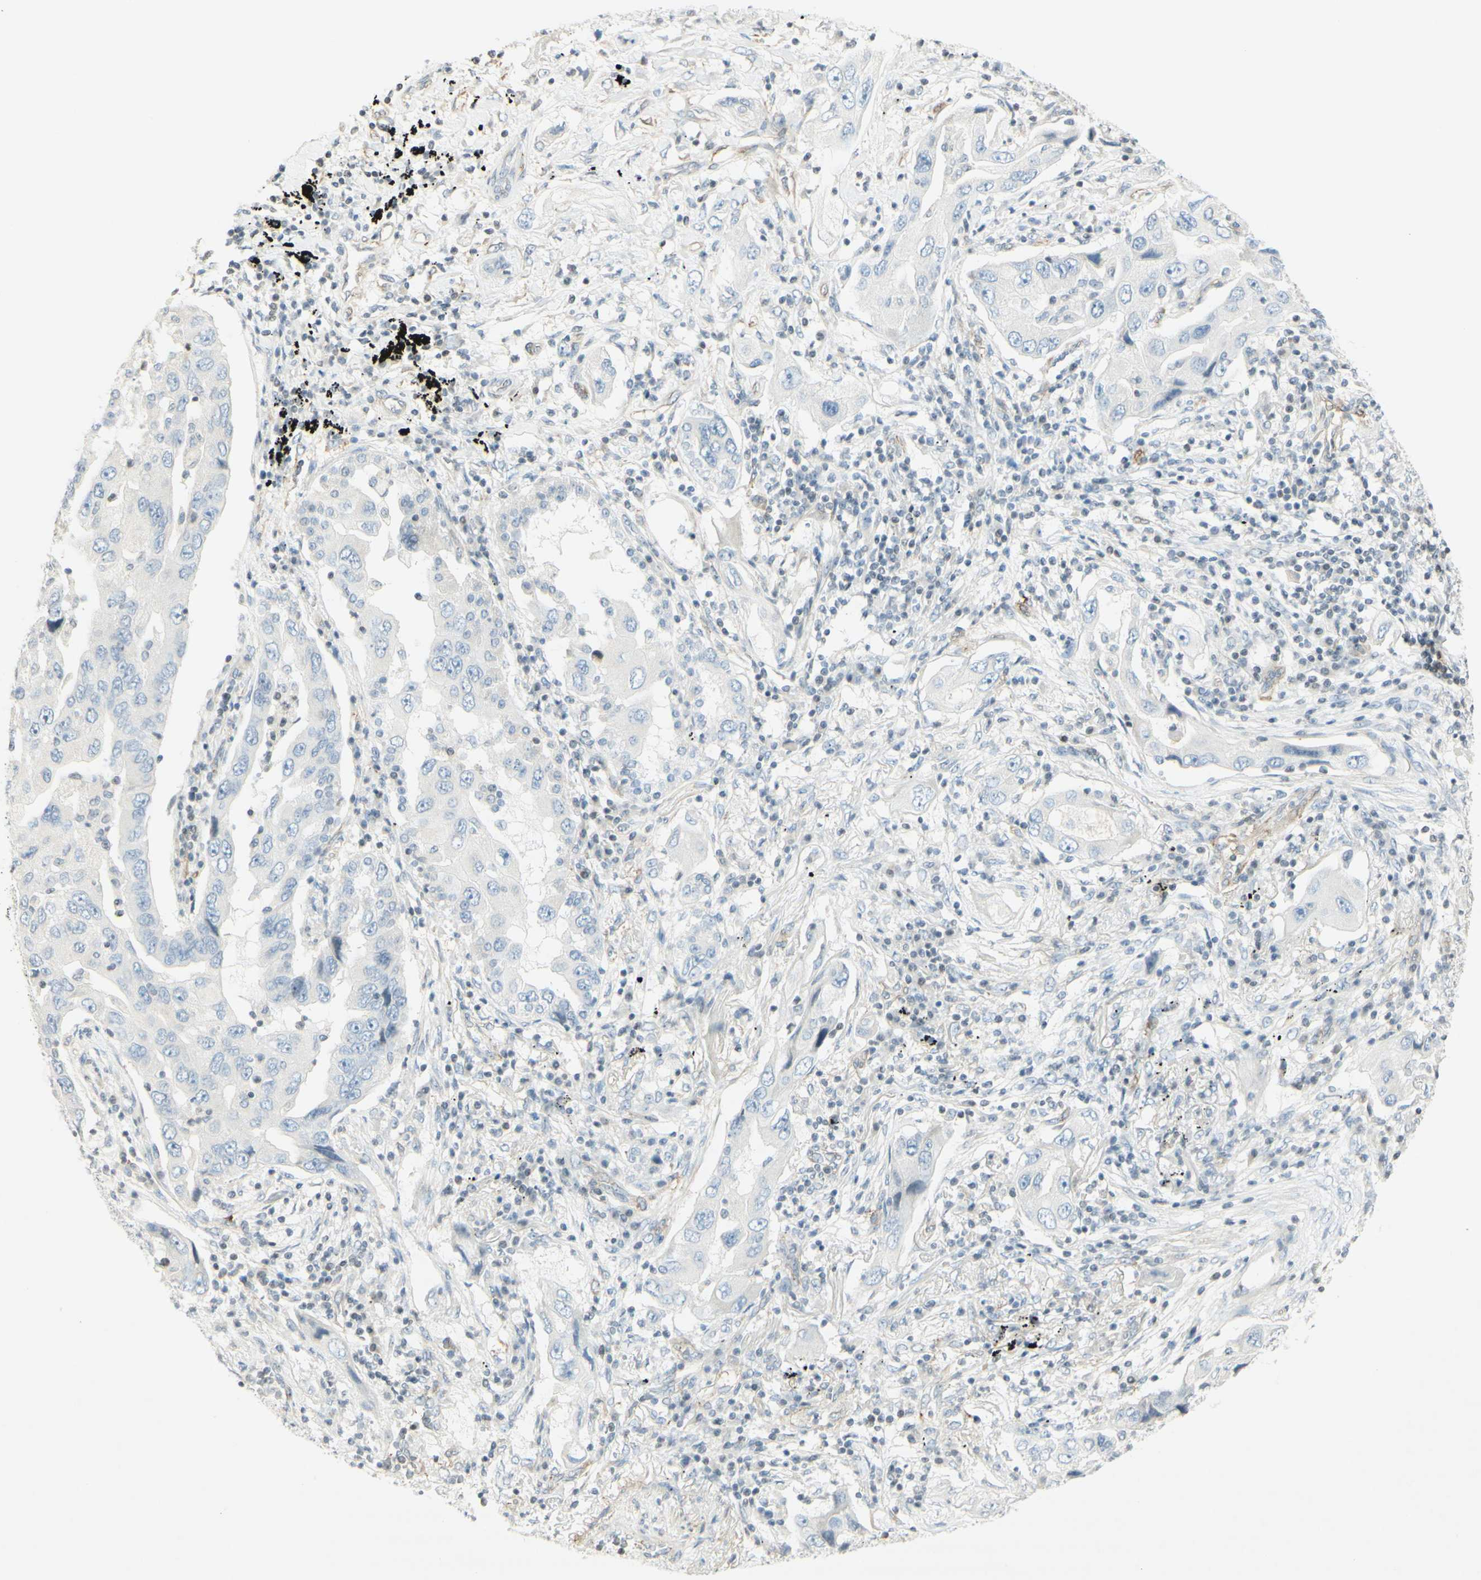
{"staining": {"intensity": "negative", "quantity": "none", "location": "none"}, "tissue": "lung cancer", "cell_type": "Tumor cells", "image_type": "cancer", "snomed": [{"axis": "morphology", "description": "Adenocarcinoma, NOS"}, {"axis": "topography", "description": "Lung"}], "caption": "Adenocarcinoma (lung) was stained to show a protein in brown. There is no significant staining in tumor cells. (Brightfield microscopy of DAB (3,3'-diaminobenzidine) IHC at high magnification).", "gene": "MAP1B", "patient": {"sex": "female", "age": 65}}